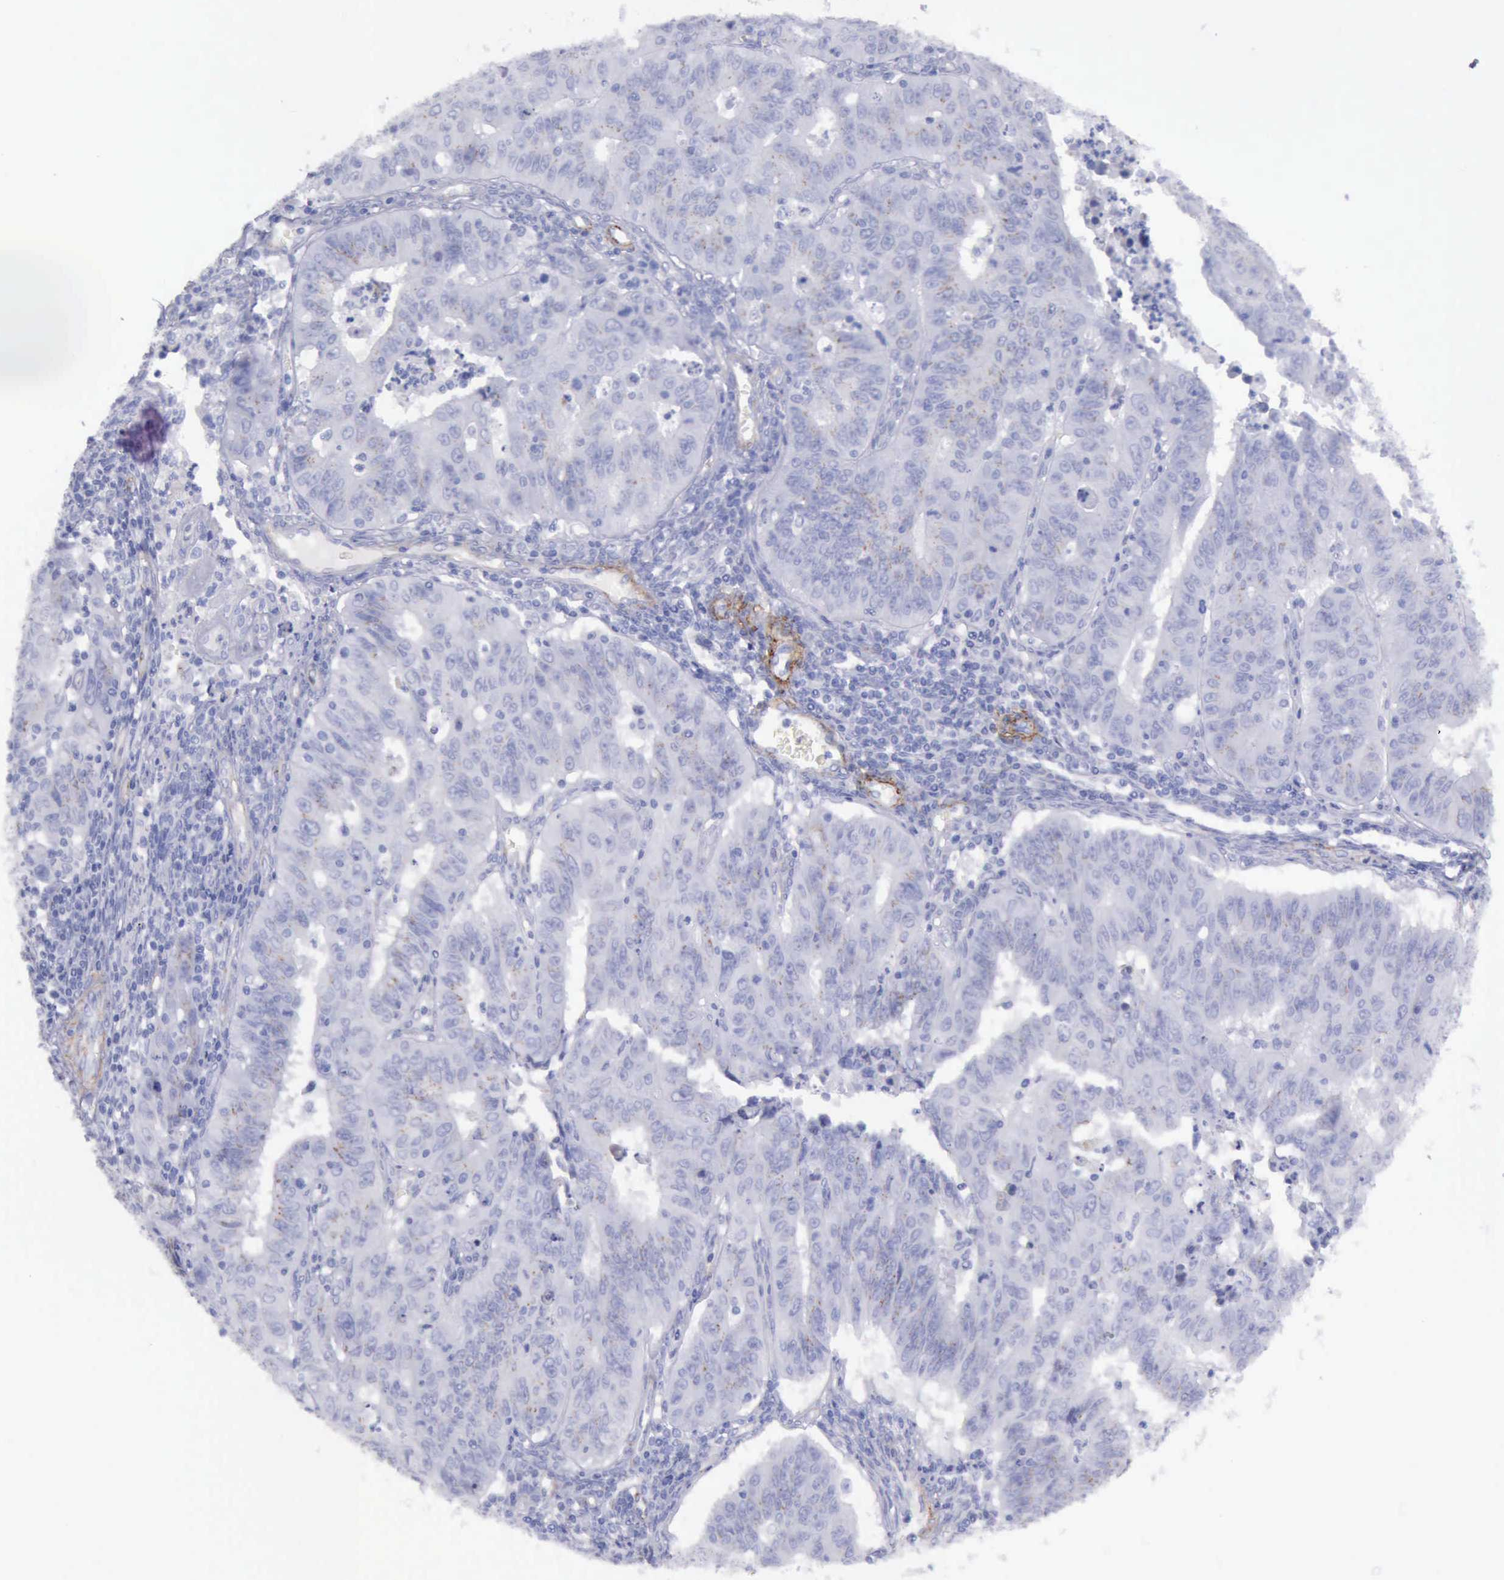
{"staining": {"intensity": "weak", "quantity": "<25%", "location": "cytoplasmic/membranous"}, "tissue": "endometrial cancer", "cell_type": "Tumor cells", "image_type": "cancer", "snomed": [{"axis": "morphology", "description": "Adenocarcinoma, NOS"}, {"axis": "topography", "description": "Endometrium"}], "caption": "This image is of adenocarcinoma (endometrial) stained with immunohistochemistry to label a protein in brown with the nuclei are counter-stained blue. There is no staining in tumor cells.", "gene": "AOC3", "patient": {"sex": "female", "age": 42}}